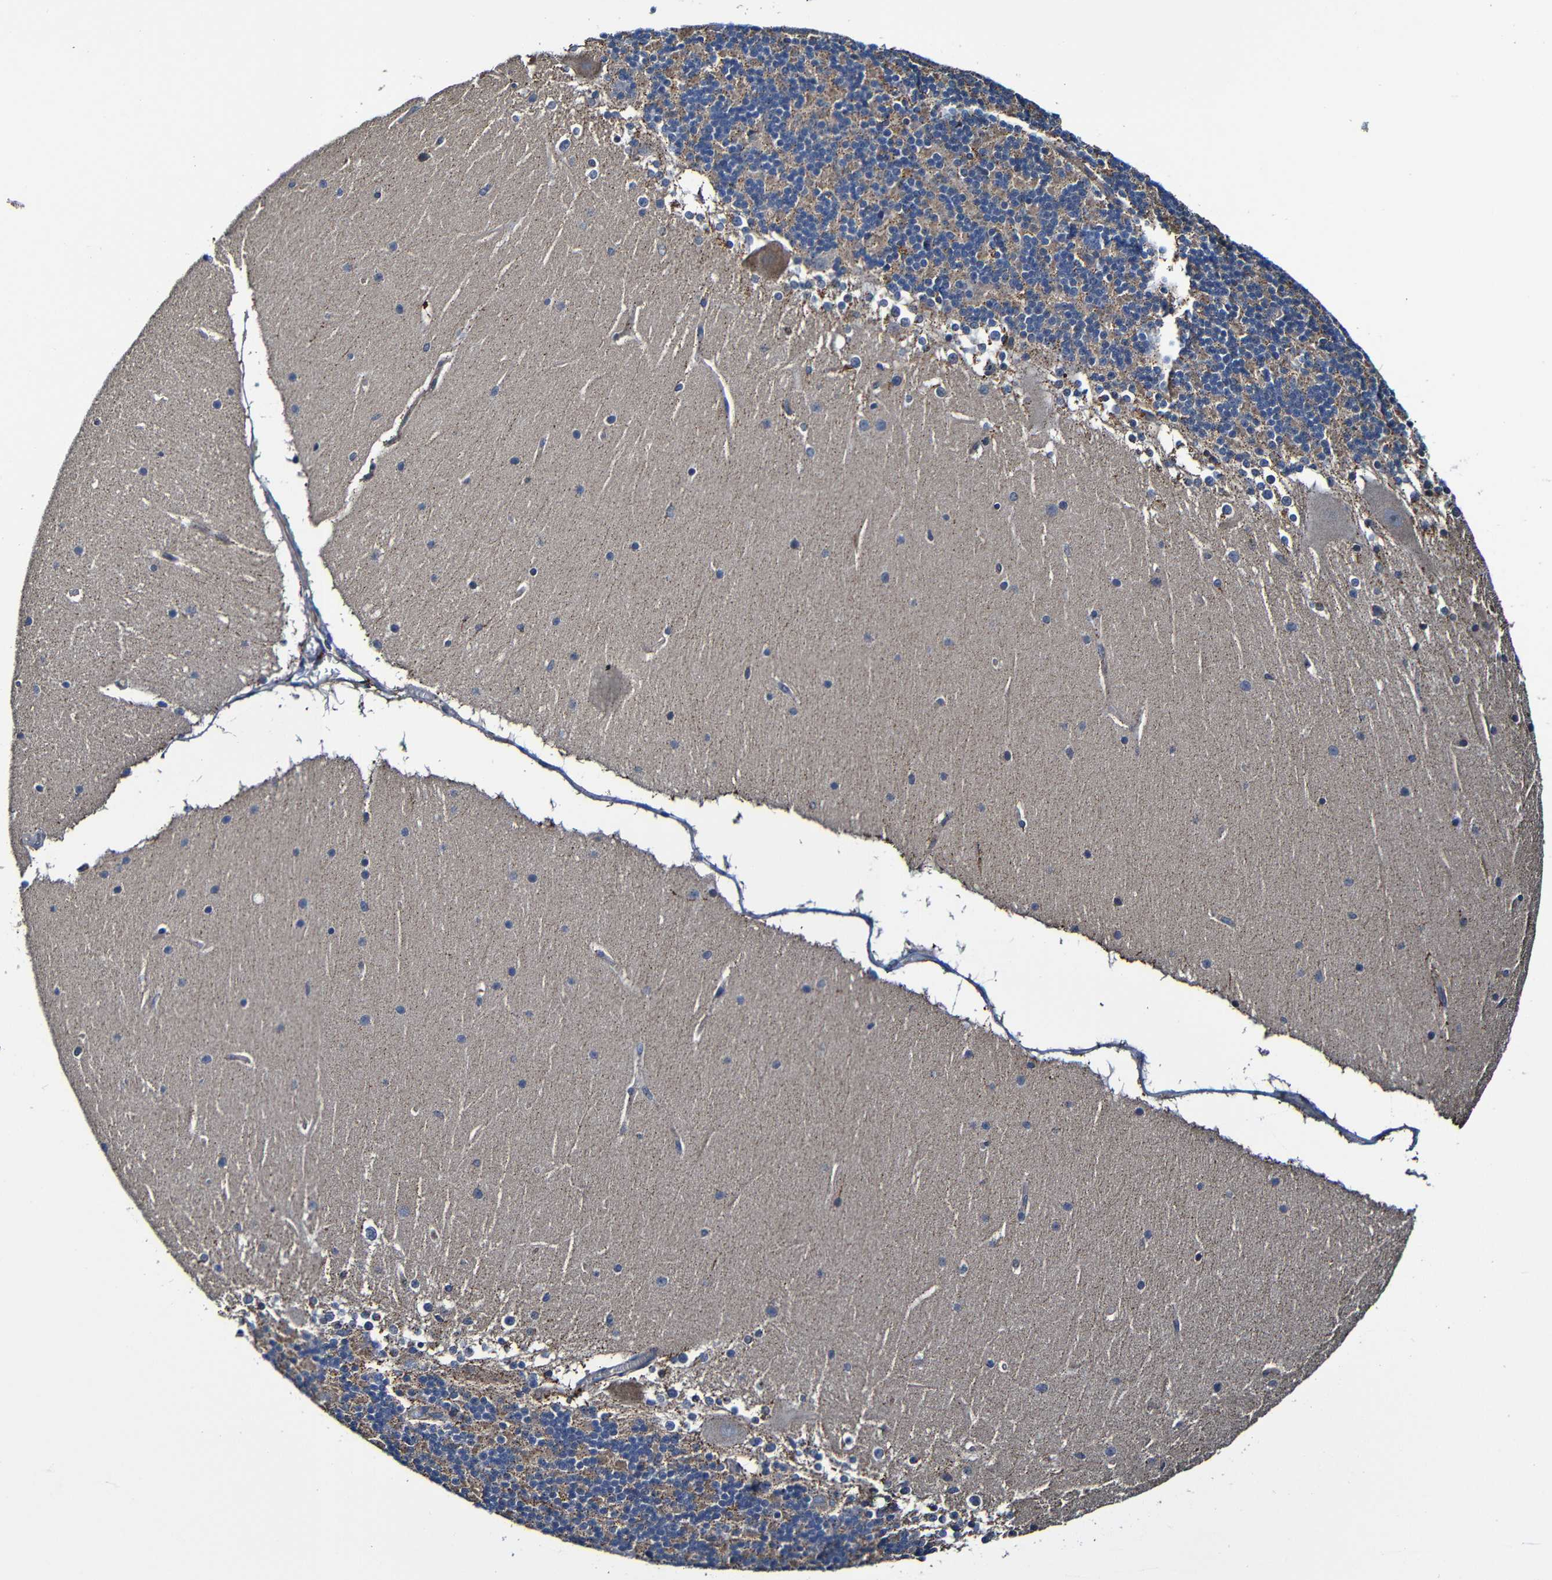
{"staining": {"intensity": "moderate", "quantity": ">75%", "location": "cytoplasmic/membranous"}, "tissue": "cerebellum", "cell_type": "Cells in granular layer", "image_type": "normal", "snomed": [{"axis": "morphology", "description": "Normal tissue, NOS"}, {"axis": "topography", "description": "Cerebellum"}], "caption": "High-power microscopy captured an immunohistochemistry histopathology image of unremarkable cerebellum, revealing moderate cytoplasmic/membranous staining in about >75% of cells in granular layer.", "gene": "ADAM15", "patient": {"sex": "female", "age": 19}}